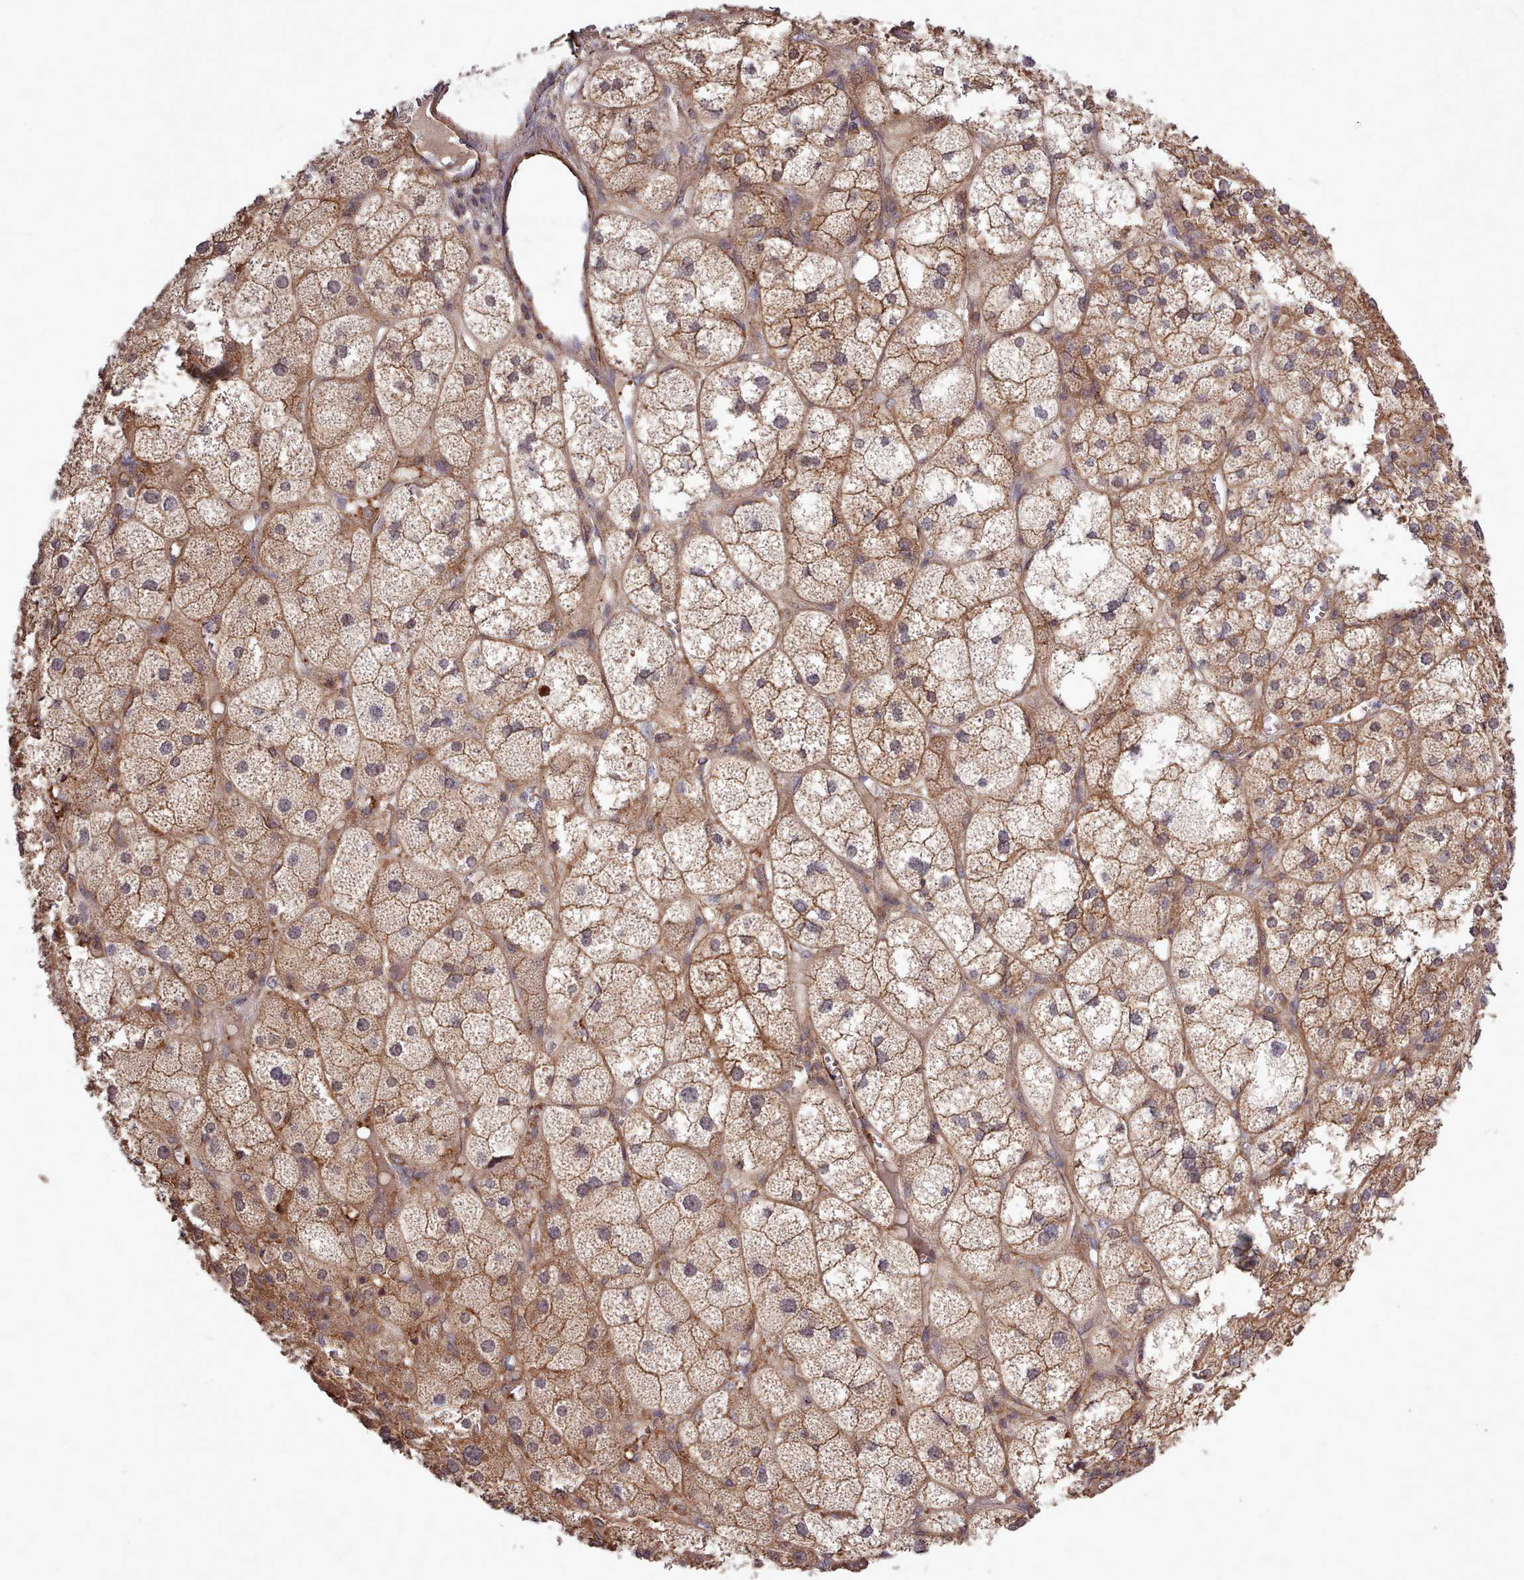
{"staining": {"intensity": "strong", "quantity": ">75%", "location": "cytoplasmic/membranous"}, "tissue": "adrenal gland", "cell_type": "Glandular cells", "image_type": "normal", "snomed": [{"axis": "morphology", "description": "Normal tissue, NOS"}, {"axis": "topography", "description": "Adrenal gland"}], "caption": "Approximately >75% of glandular cells in normal adrenal gland display strong cytoplasmic/membranous protein staining as visualized by brown immunohistochemical staining.", "gene": "STUB1", "patient": {"sex": "female", "age": 61}}